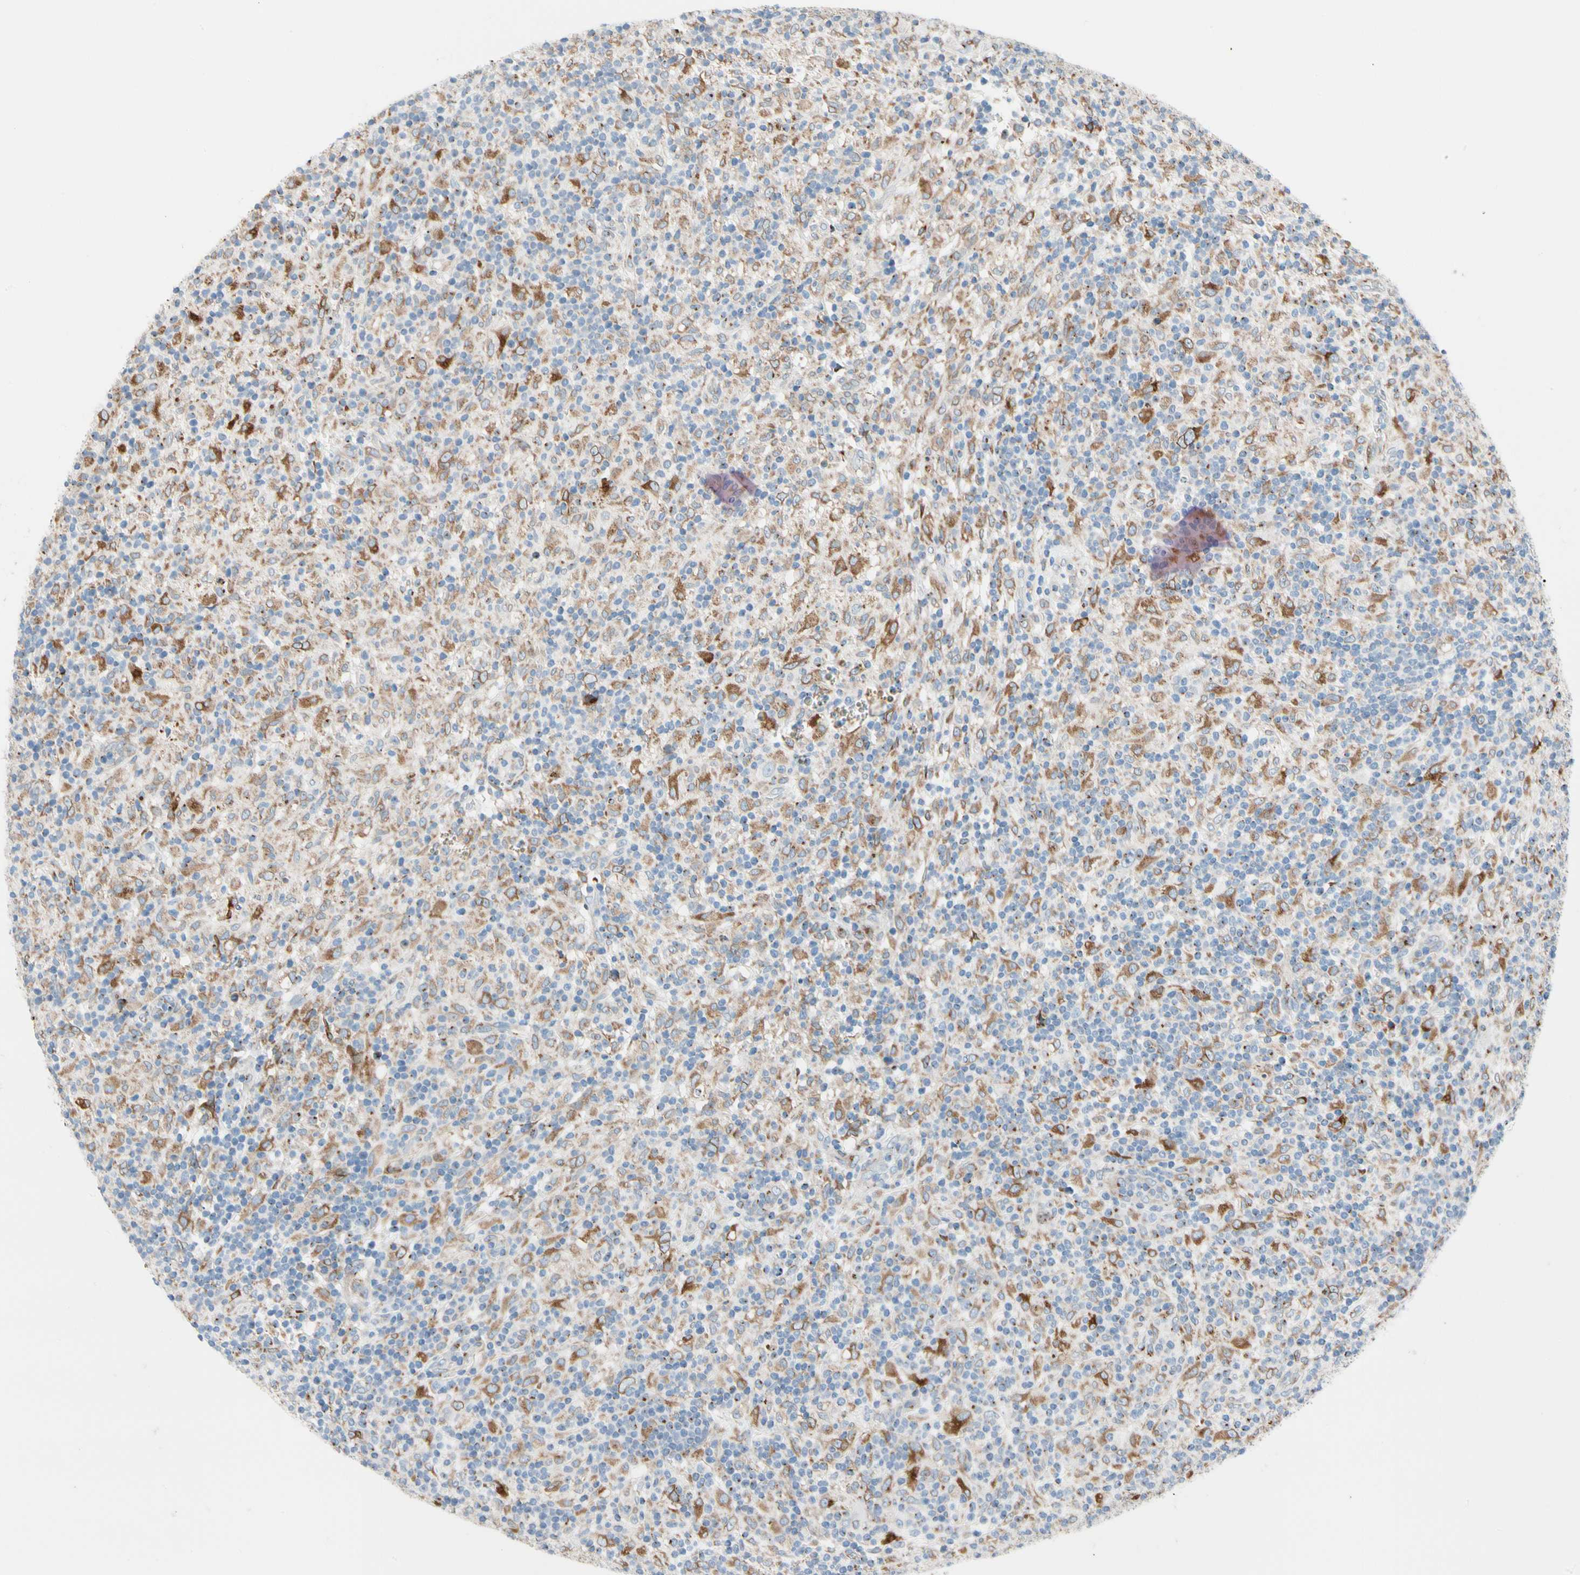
{"staining": {"intensity": "moderate", "quantity": "<25%", "location": "cytoplasmic/membranous"}, "tissue": "lymphoma", "cell_type": "Tumor cells", "image_type": "cancer", "snomed": [{"axis": "morphology", "description": "Hodgkin's disease, NOS"}, {"axis": "topography", "description": "Lymph node"}], "caption": "Immunohistochemistry (DAB (3,3'-diaminobenzidine)) staining of human lymphoma exhibits moderate cytoplasmic/membranous protein expression in approximately <25% of tumor cells. Immunohistochemistry stains the protein in brown and the nuclei are stained blue.", "gene": "NUCB1", "patient": {"sex": "male", "age": 70}}